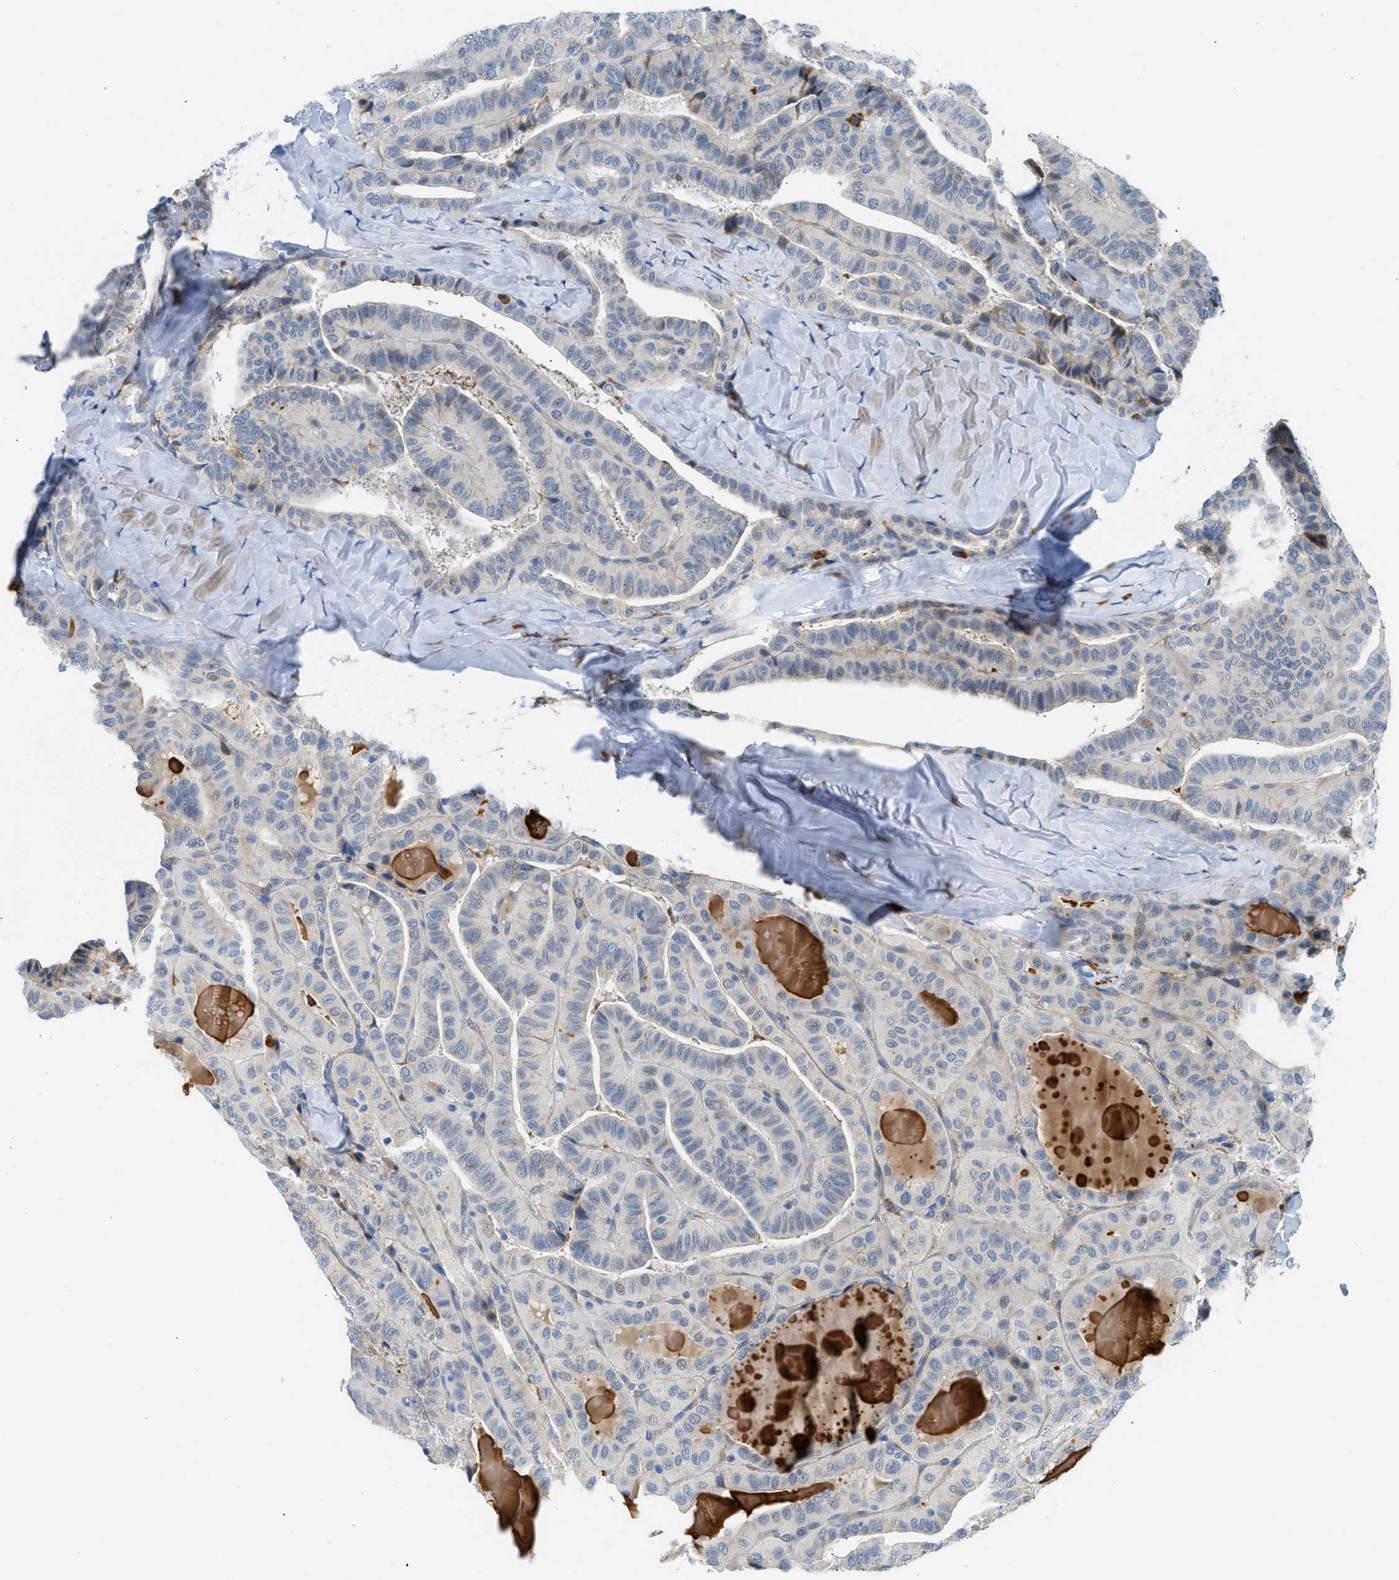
{"staining": {"intensity": "weak", "quantity": "<25%", "location": "cytoplasmic/membranous"}, "tissue": "thyroid cancer", "cell_type": "Tumor cells", "image_type": "cancer", "snomed": [{"axis": "morphology", "description": "Papillary adenocarcinoma, NOS"}, {"axis": "topography", "description": "Thyroid gland"}], "caption": "The histopathology image exhibits no significant expression in tumor cells of papillary adenocarcinoma (thyroid).", "gene": "KCNC2", "patient": {"sex": "male", "age": 77}}